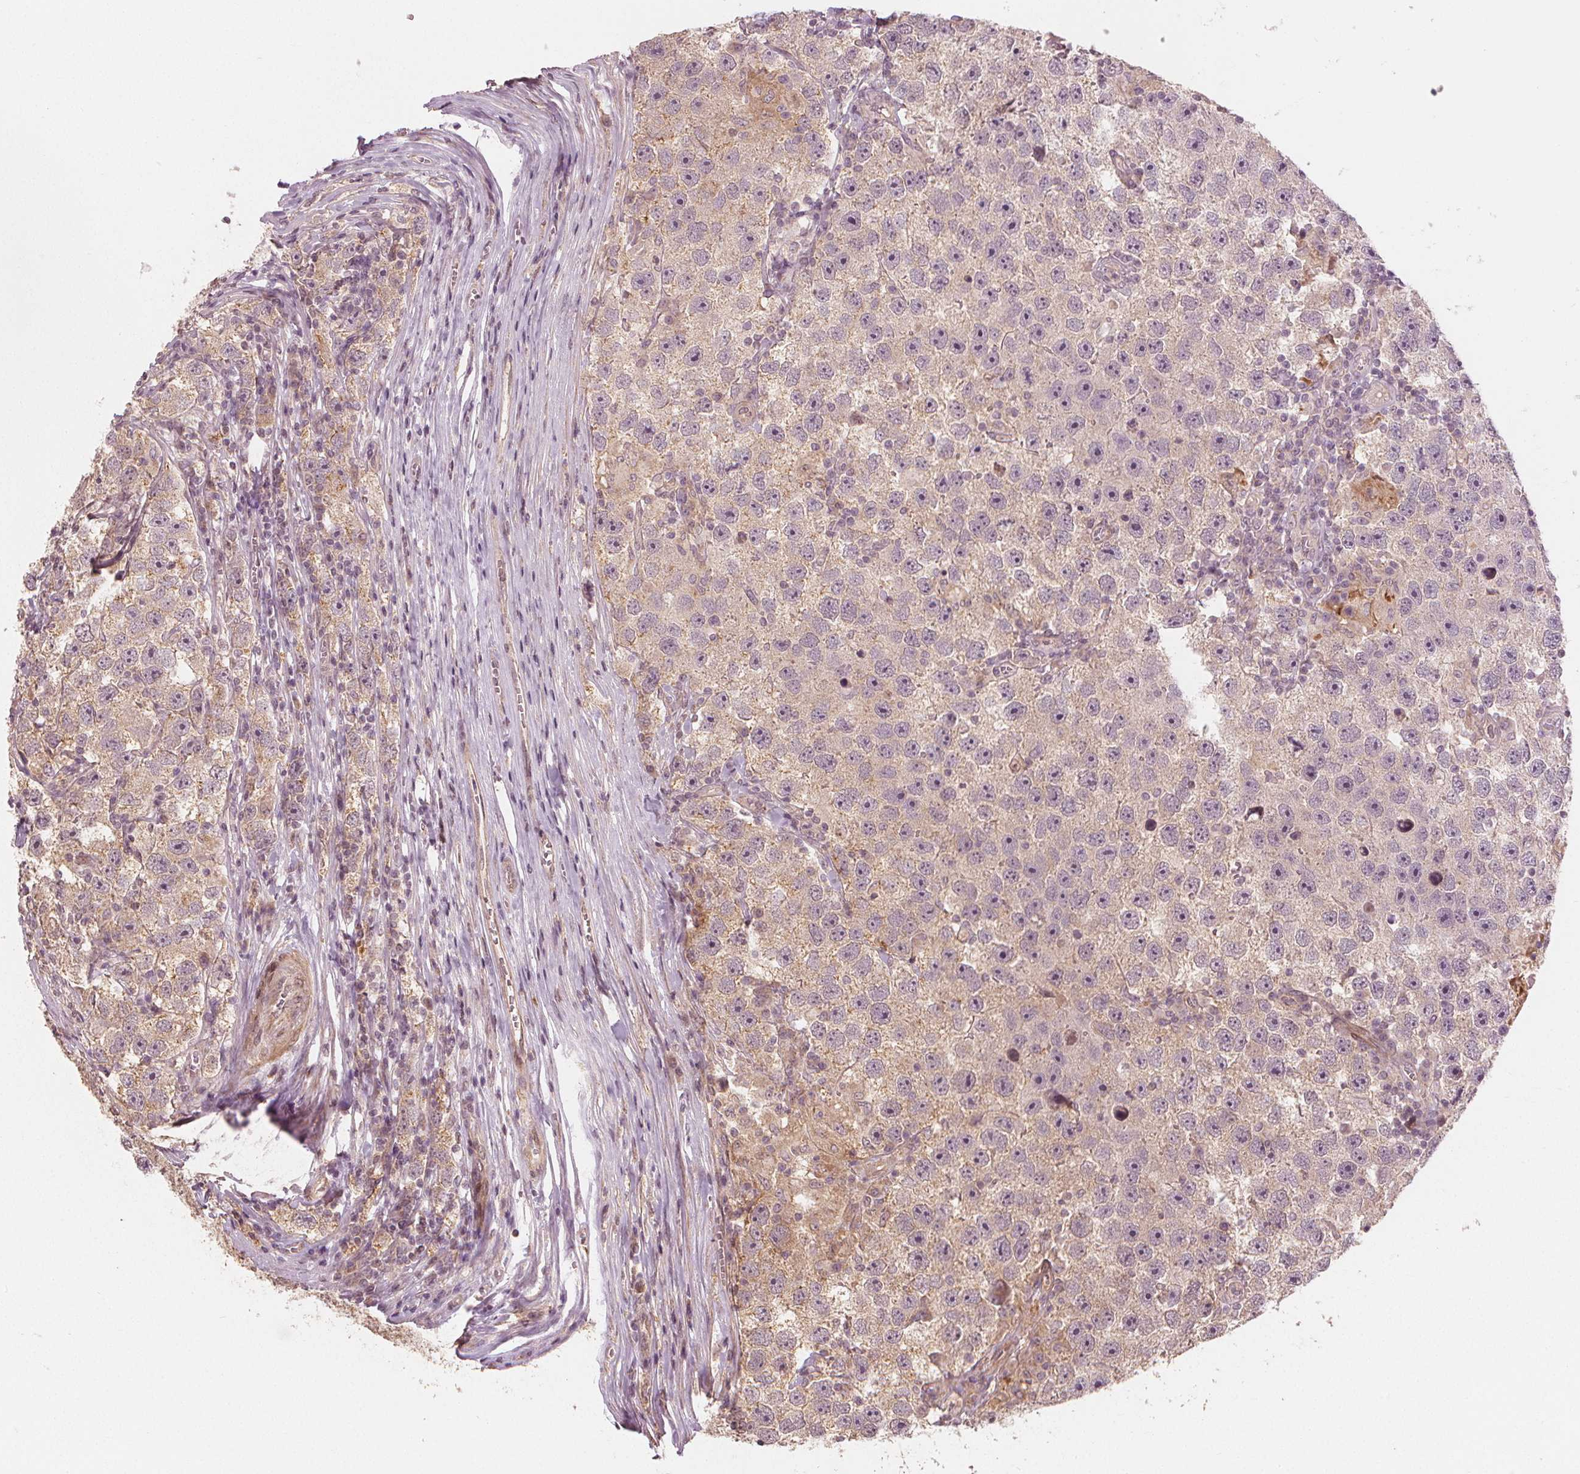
{"staining": {"intensity": "moderate", "quantity": "<25%", "location": "cytoplasmic/membranous"}, "tissue": "testis cancer", "cell_type": "Tumor cells", "image_type": "cancer", "snomed": [{"axis": "morphology", "description": "Seminoma, NOS"}, {"axis": "topography", "description": "Testis"}], "caption": "The histopathology image demonstrates a brown stain indicating the presence of a protein in the cytoplasmic/membranous of tumor cells in testis cancer.", "gene": "CLBA1", "patient": {"sex": "male", "age": 26}}